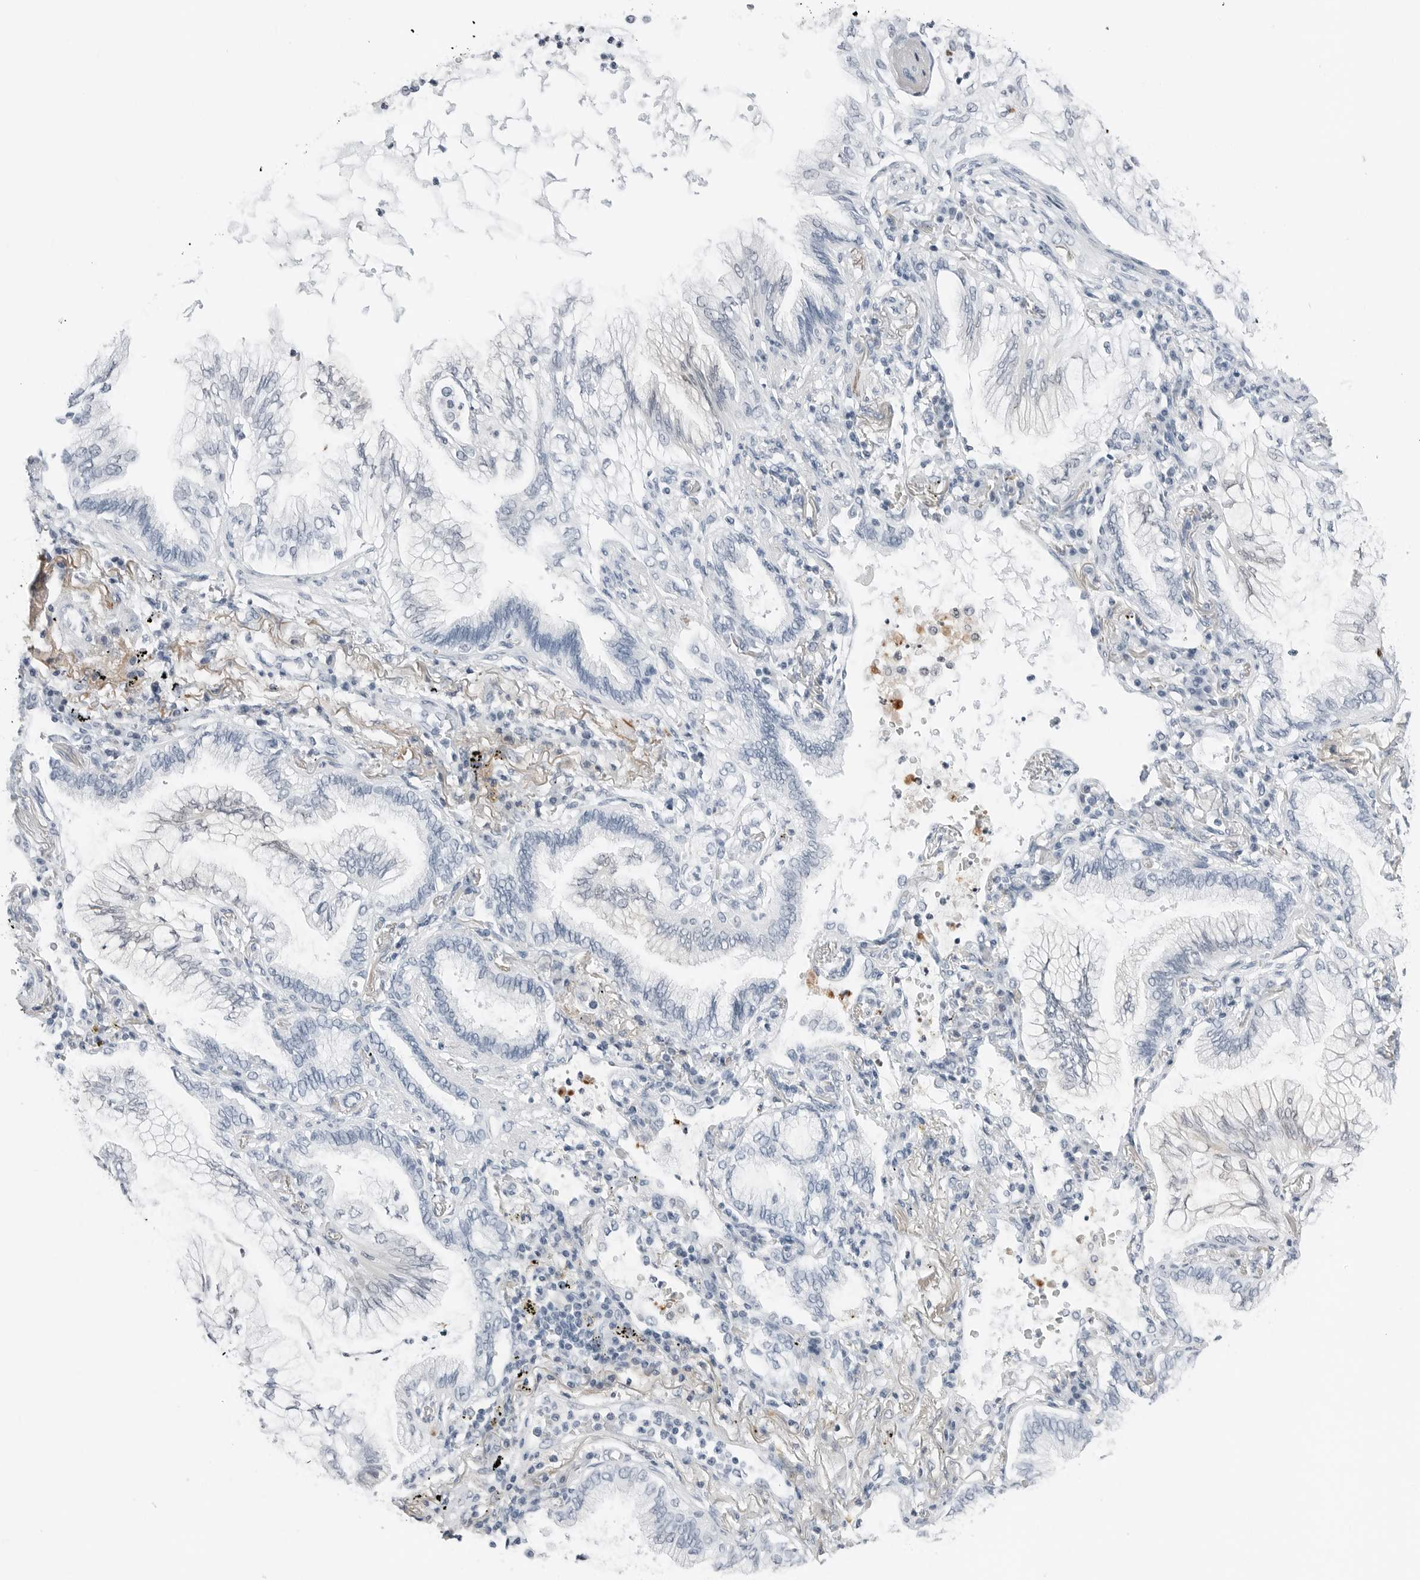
{"staining": {"intensity": "negative", "quantity": "none", "location": "none"}, "tissue": "lung cancer", "cell_type": "Tumor cells", "image_type": "cancer", "snomed": [{"axis": "morphology", "description": "Adenocarcinoma, NOS"}, {"axis": "topography", "description": "Lung"}], "caption": "Tumor cells show no significant protein staining in lung cancer (adenocarcinoma). Nuclei are stained in blue.", "gene": "SLPI", "patient": {"sex": "female", "age": 70}}